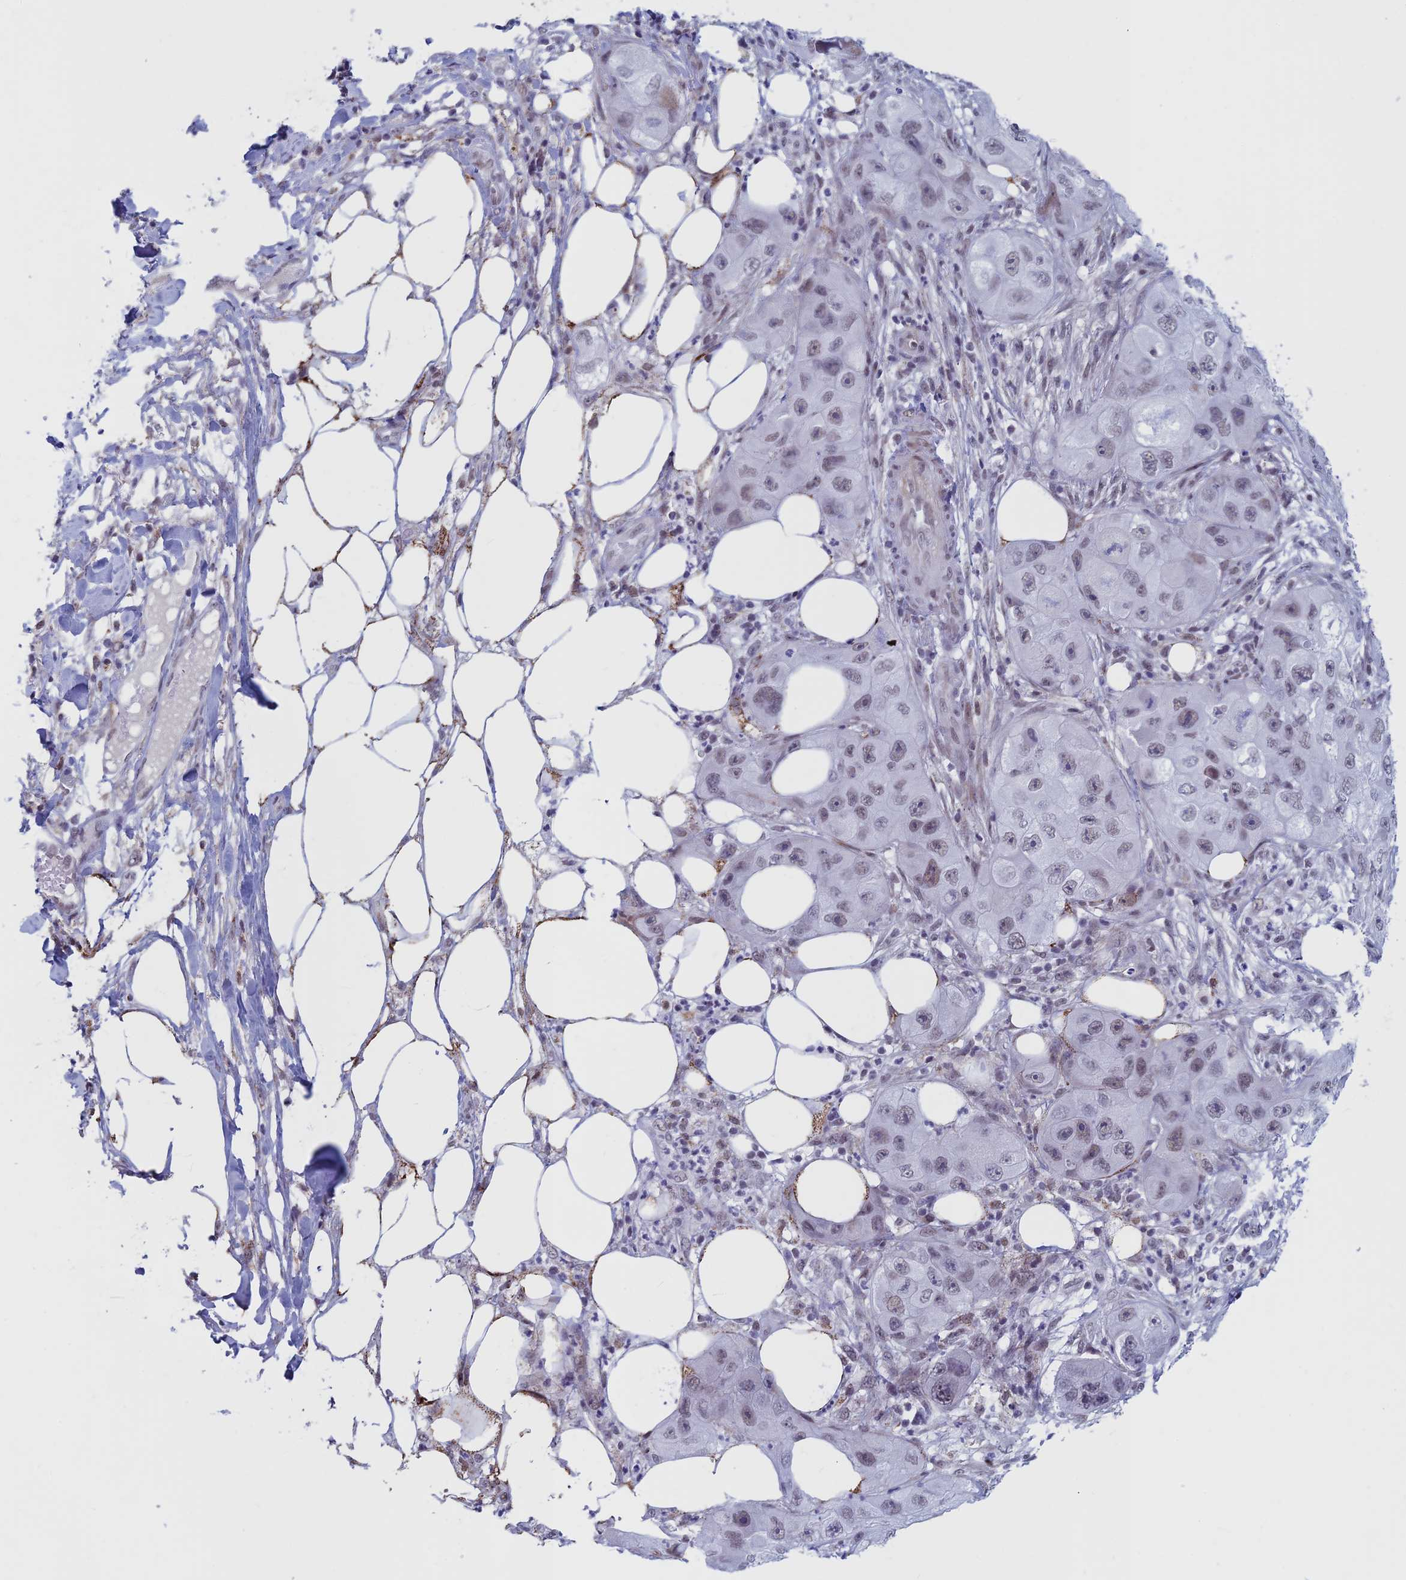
{"staining": {"intensity": "weak", "quantity": "<25%", "location": "nuclear"}, "tissue": "skin cancer", "cell_type": "Tumor cells", "image_type": "cancer", "snomed": [{"axis": "morphology", "description": "Squamous cell carcinoma, NOS"}, {"axis": "topography", "description": "Skin"}, {"axis": "topography", "description": "Subcutis"}], "caption": "High power microscopy image of an immunohistochemistry (IHC) micrograph of skin cancer (squamous cell carcinoma), revealing no significant expression in tumor cells.", "gene": "ASH2L", "patient": {"sex": "male", "age": 73}}